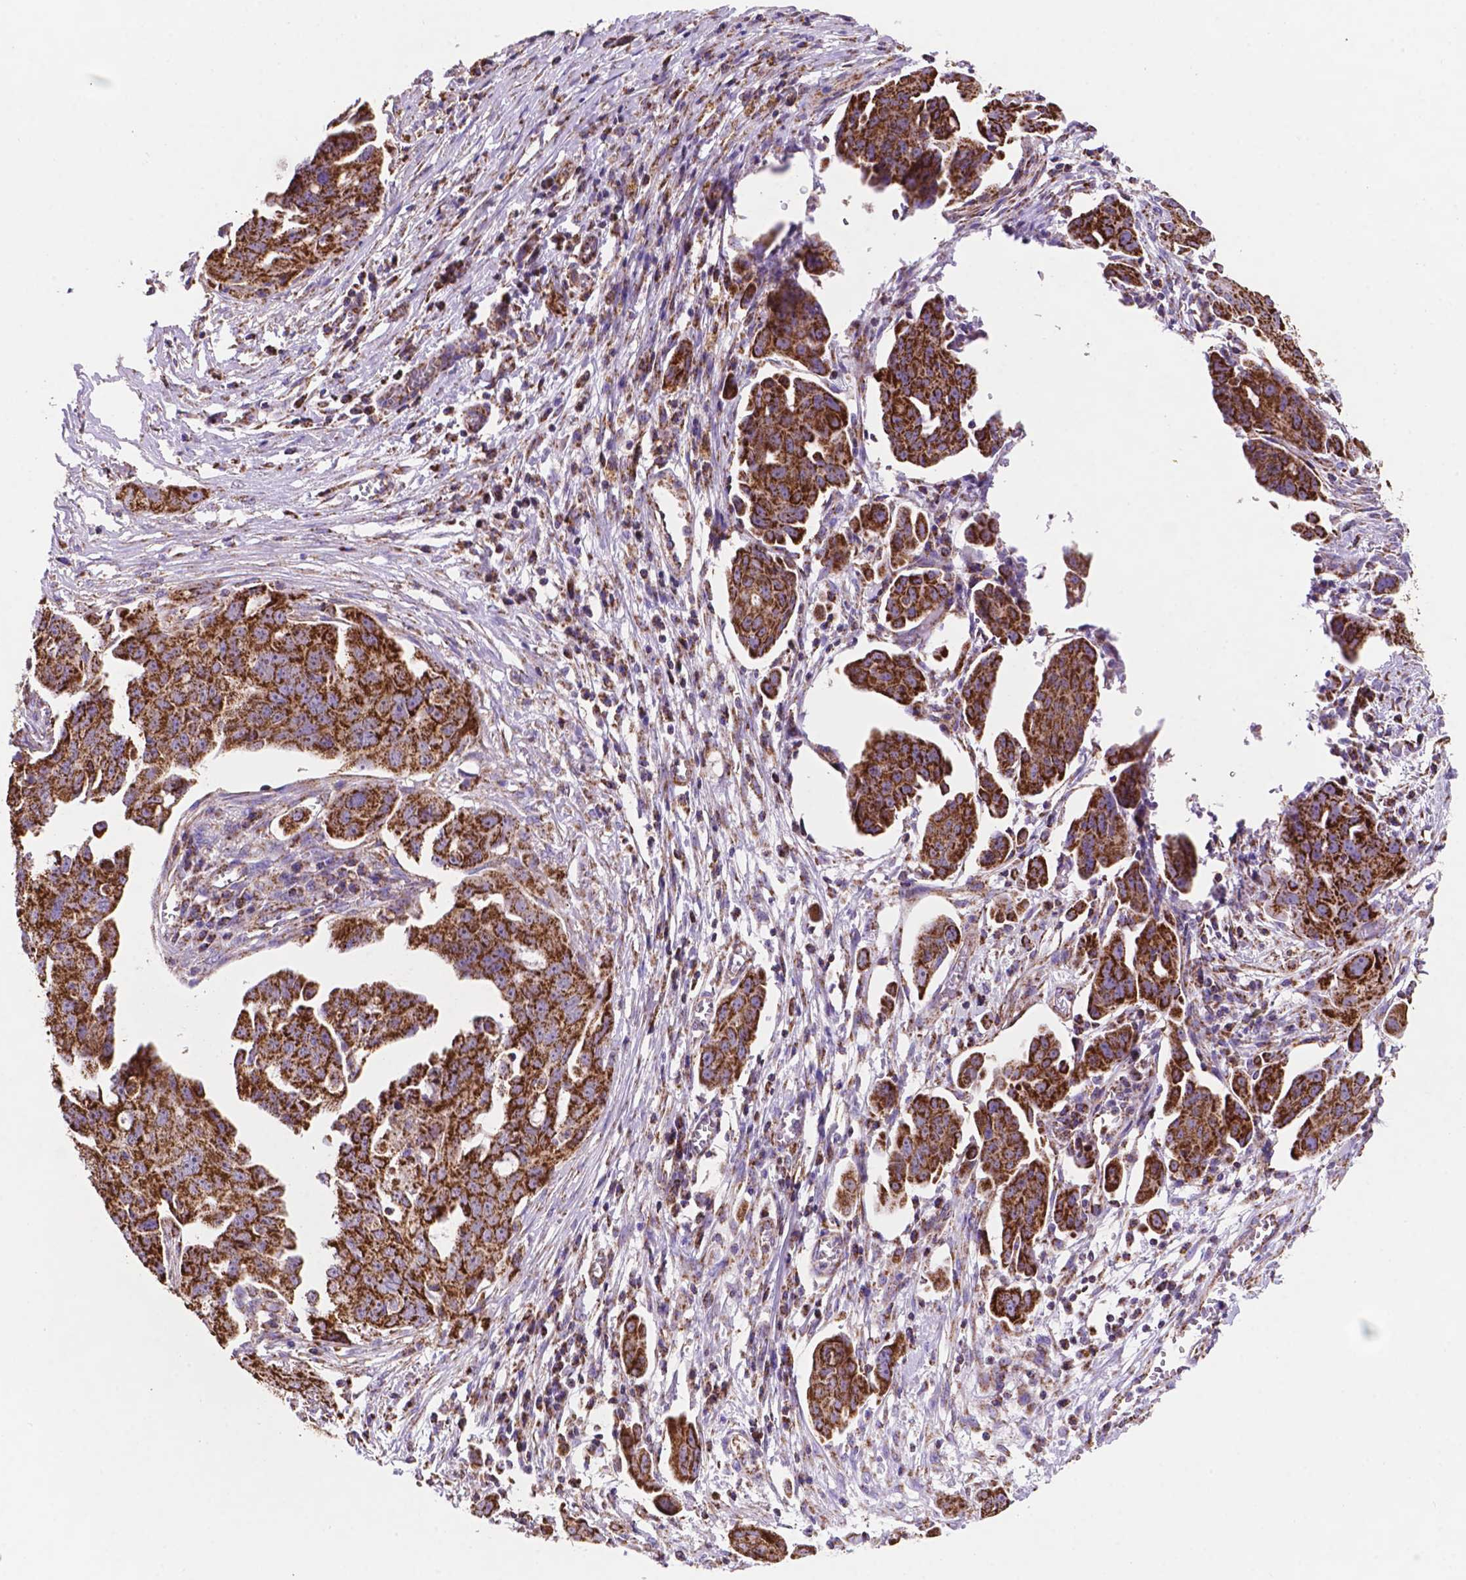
{"staining": {"intensity": "strong", "quantity": ">75%", "location": "cytoplasmic/membranous"}, "tissue": "ovarian cancer", "cell_type": "Tumor cells", "image_type": "cancer", "snomed": [{"axis": "morphology", "description": "Carcinoma, endometroid"}, {"axis": "topography", "description": "Ovary"}], "caption": "Human endometroid carcinoma (ovarian) stained for a protein (brown) demonstrates strong cytoplasmic/membranous positive staining in about >75% of tumor cells.", "gene": "HSPD1", "patient": {"sex": "female", "age": 70}}